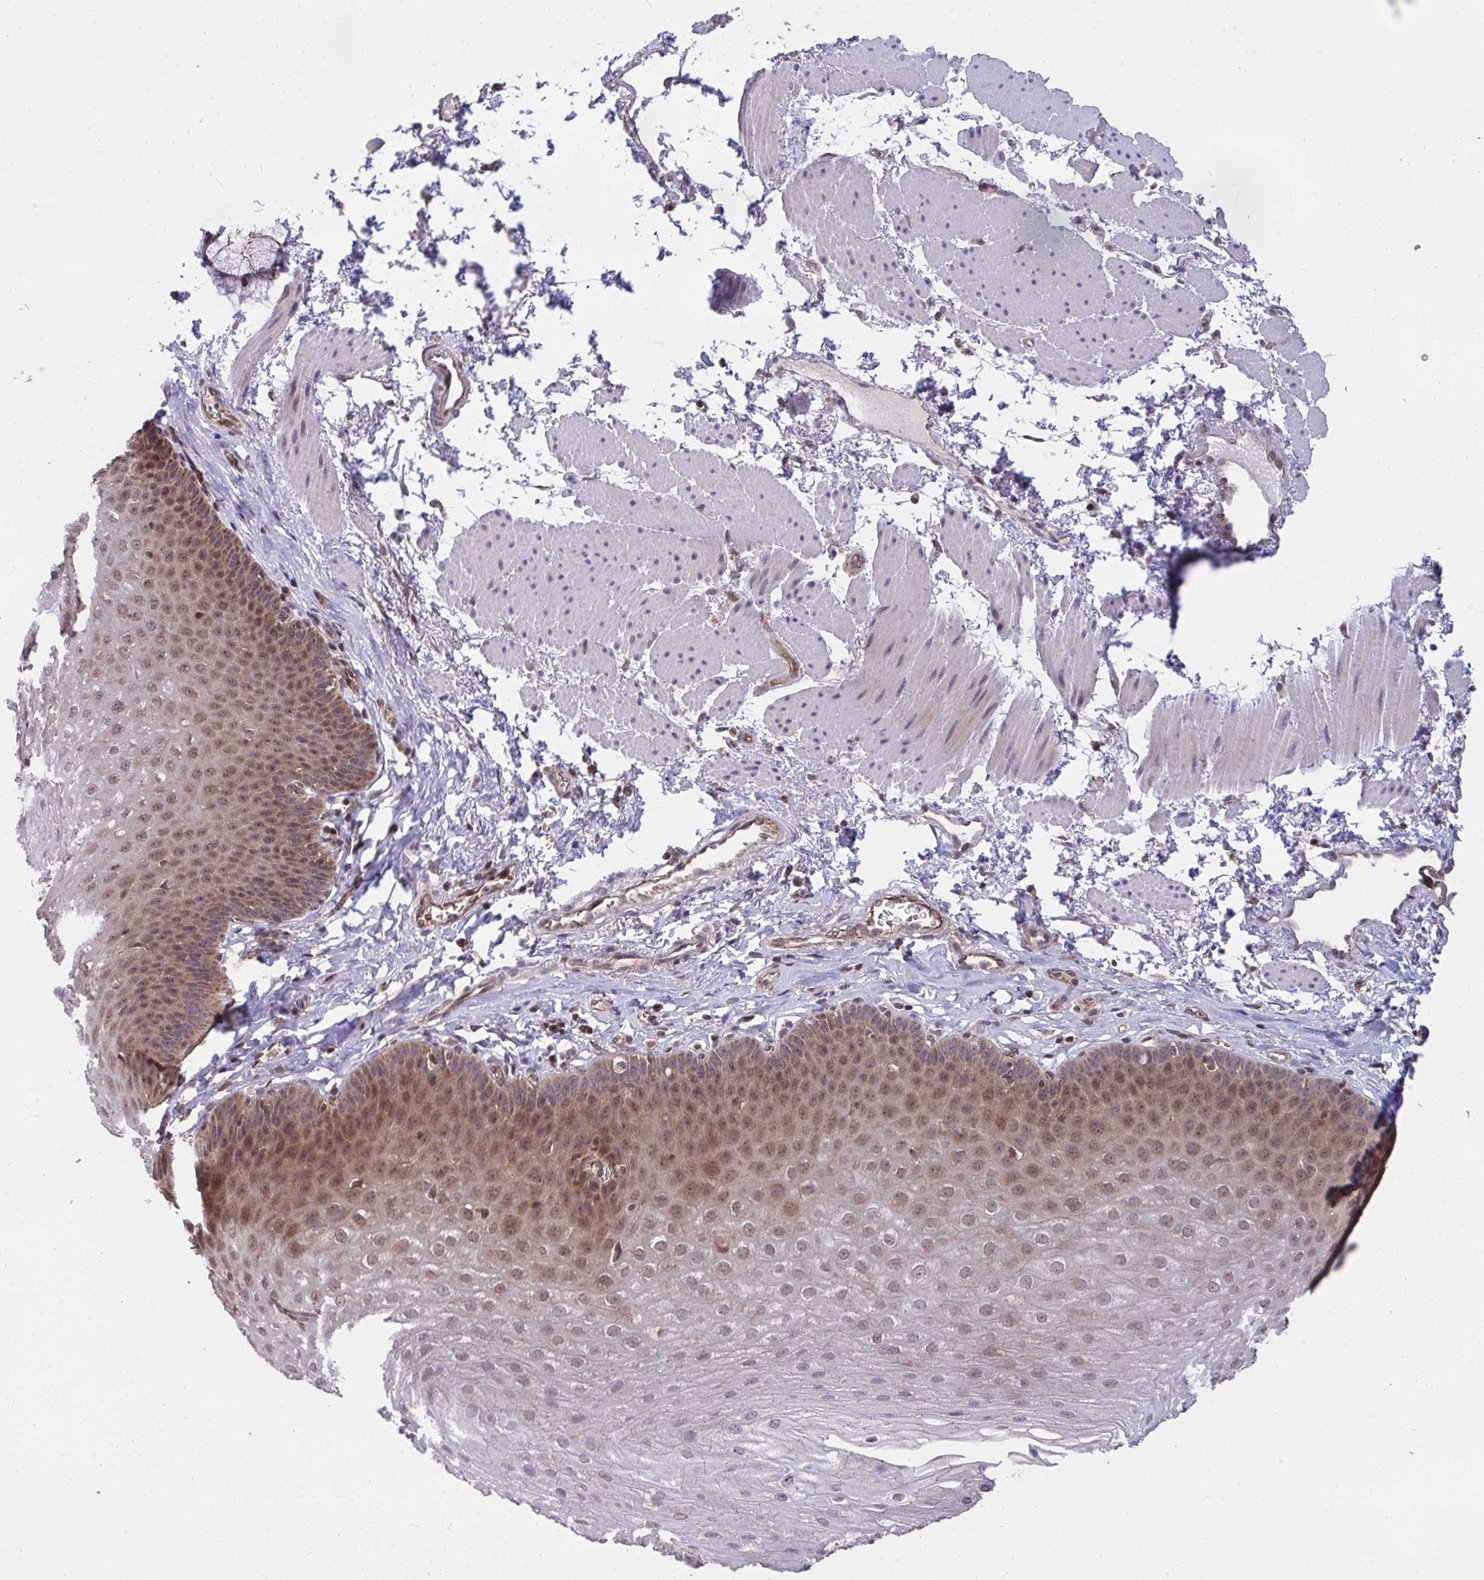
{"staining": {"intensity": "moderate", "quantity": ">75%", "location": "nuclear"}, "tissue": "esophagus", "cell_type": "Squamous epithelial cells", "image_type": "normal", "snomed": [{"axis": "morphology", "description": "Normal tissue, NOS"}, {"axis": "topography", "description": "Esophagus"}], "caption": "Protein analysis of normal esophagus exhibits moderate nuclear positivity in about >75% of squamous epithelial cells.", "gene": "PPP1CA", "patient": {"sex": "female", "age": 81}}